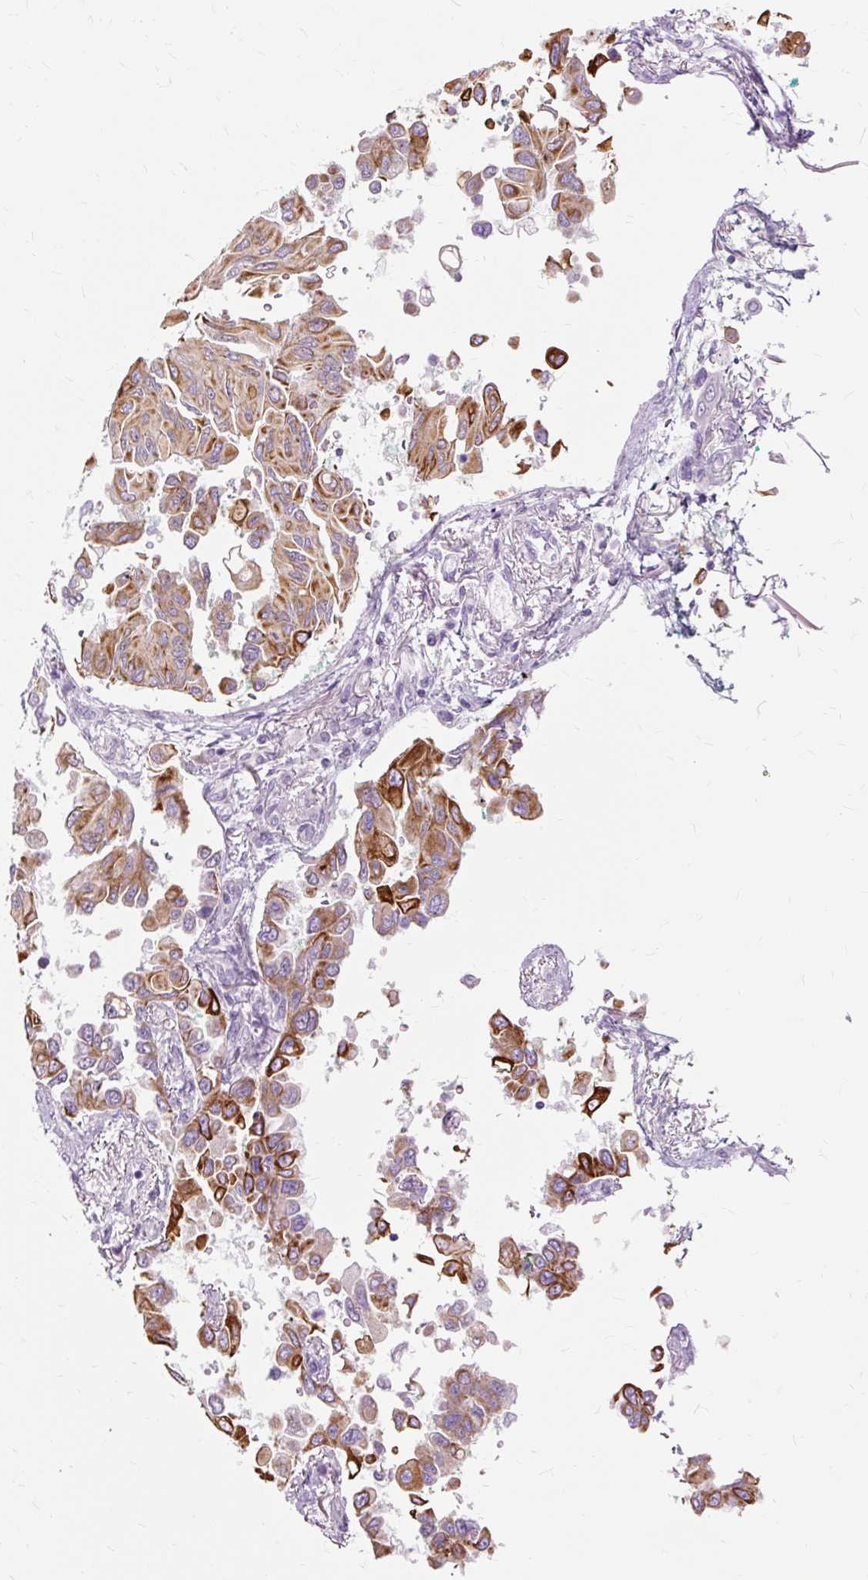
{"staining": {"intensity": "strong", "quantity": ">75%", "location": "cytoplasmic/membranous"}, "tissue": "lung cancer", "cell_type": "Tumor cells", "image_type": "cancer", "snomed": [{"axis": "morphology", "description": "Adenocarcinoma, NOS"}, {"axis": "topography", "description": "Lung"}], "caption": "Adenocarcinoma (lung) stained with immunohistochemistry (IHC) displays strong cytoplasmic/membranous positivity in about >75% of tumor cells.", "gene": "DCTN4", "patient": {"sex": "female", "age": 67}}